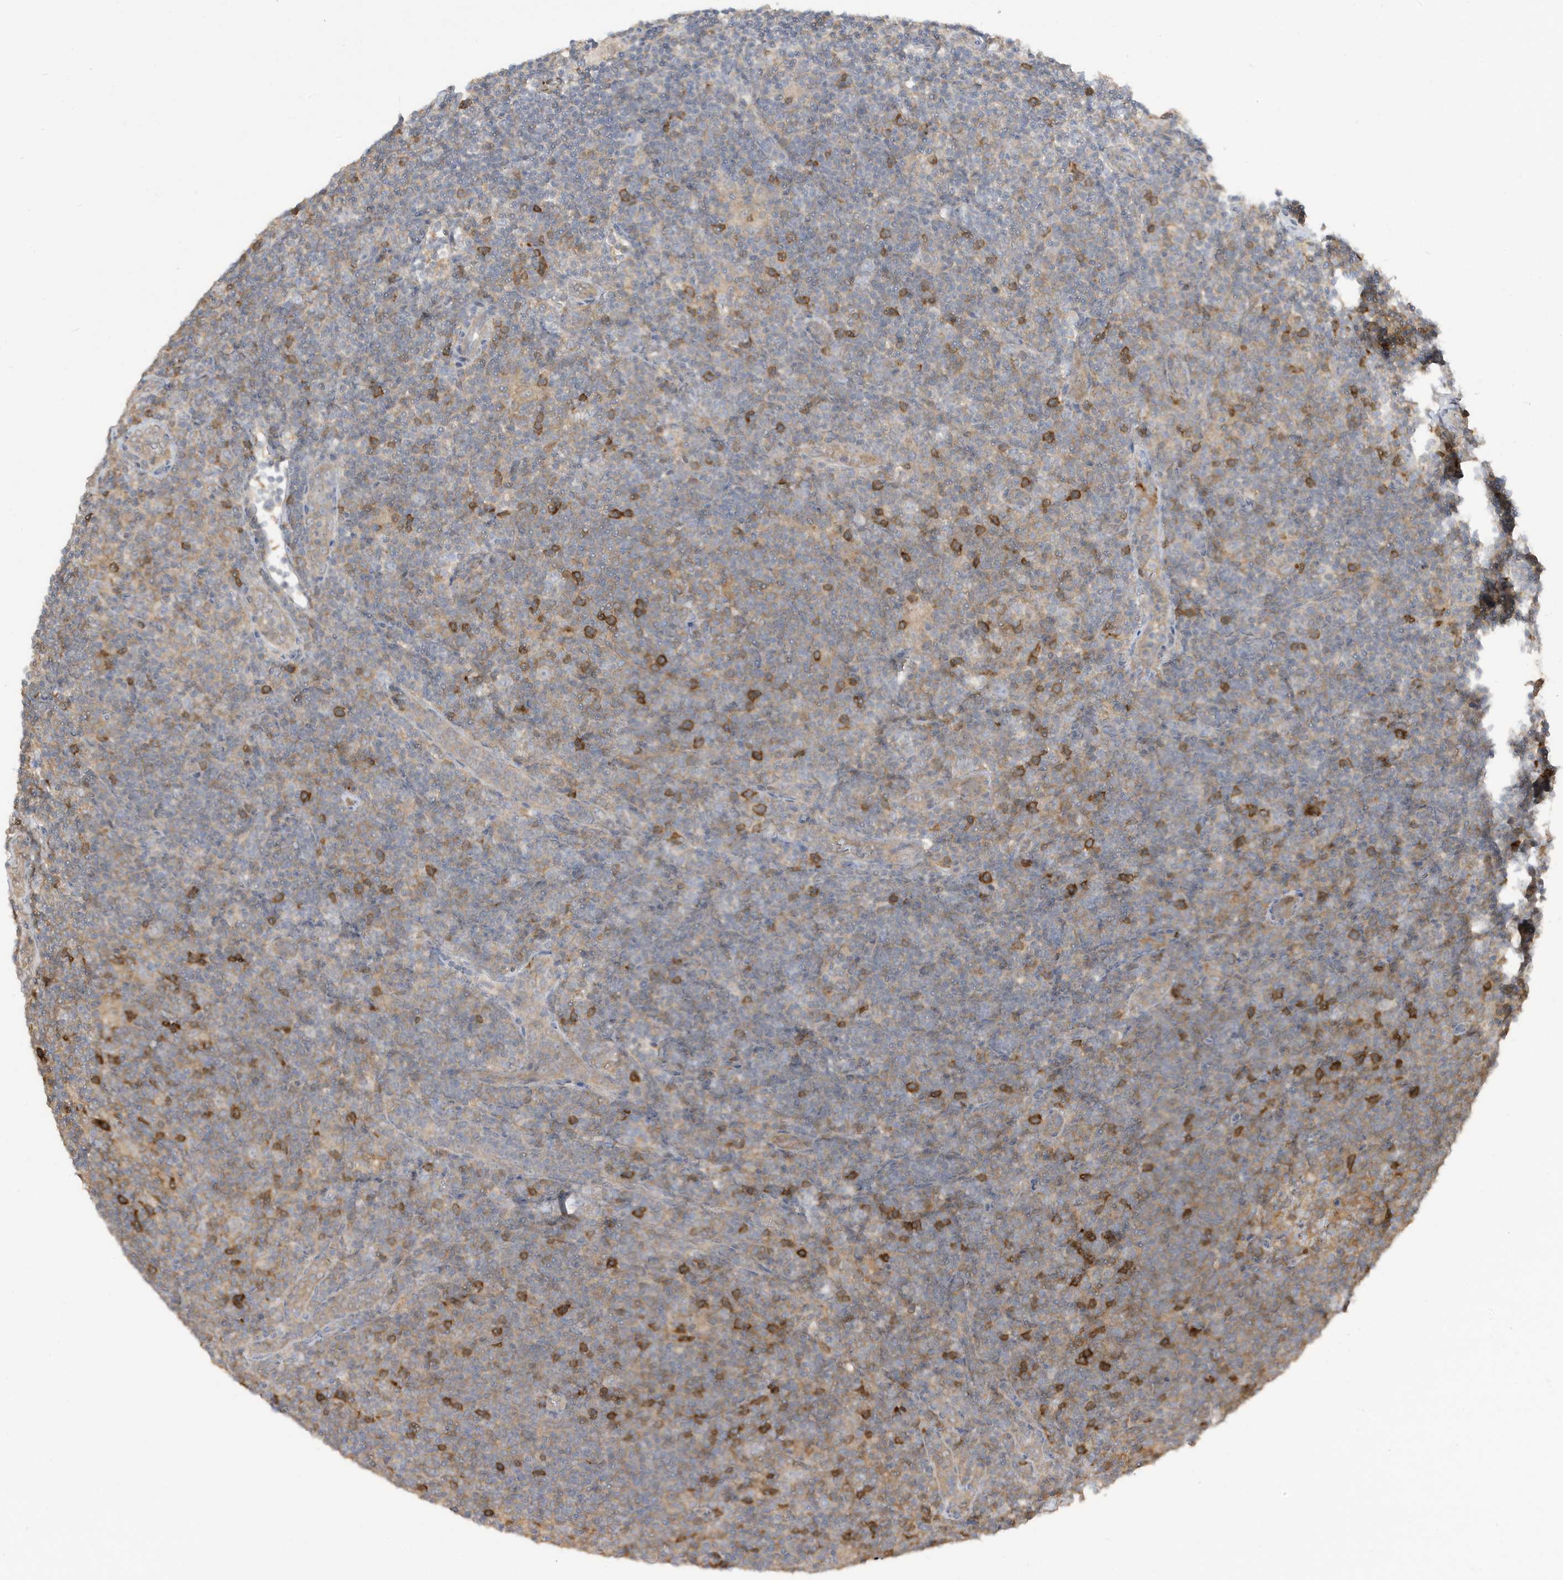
{"staining": {"intensity": "negative", "quantity": "none", "location": "none"}, "tissue": "lymphoma", "cell_type": "Tumor cells", "image_type": "cancer", "snomed": [{"axis": "morphology", "description": "Hodgkin's disease, NOS"}, {"axis": "topography", "description": "Lymph node"}], "caption": "An image of Hodgkin's disease stained for a protein exhibits no brown staining in tumor cells.", "gene": "TAB3", "patient": {"sex": "female", "age": 57}}